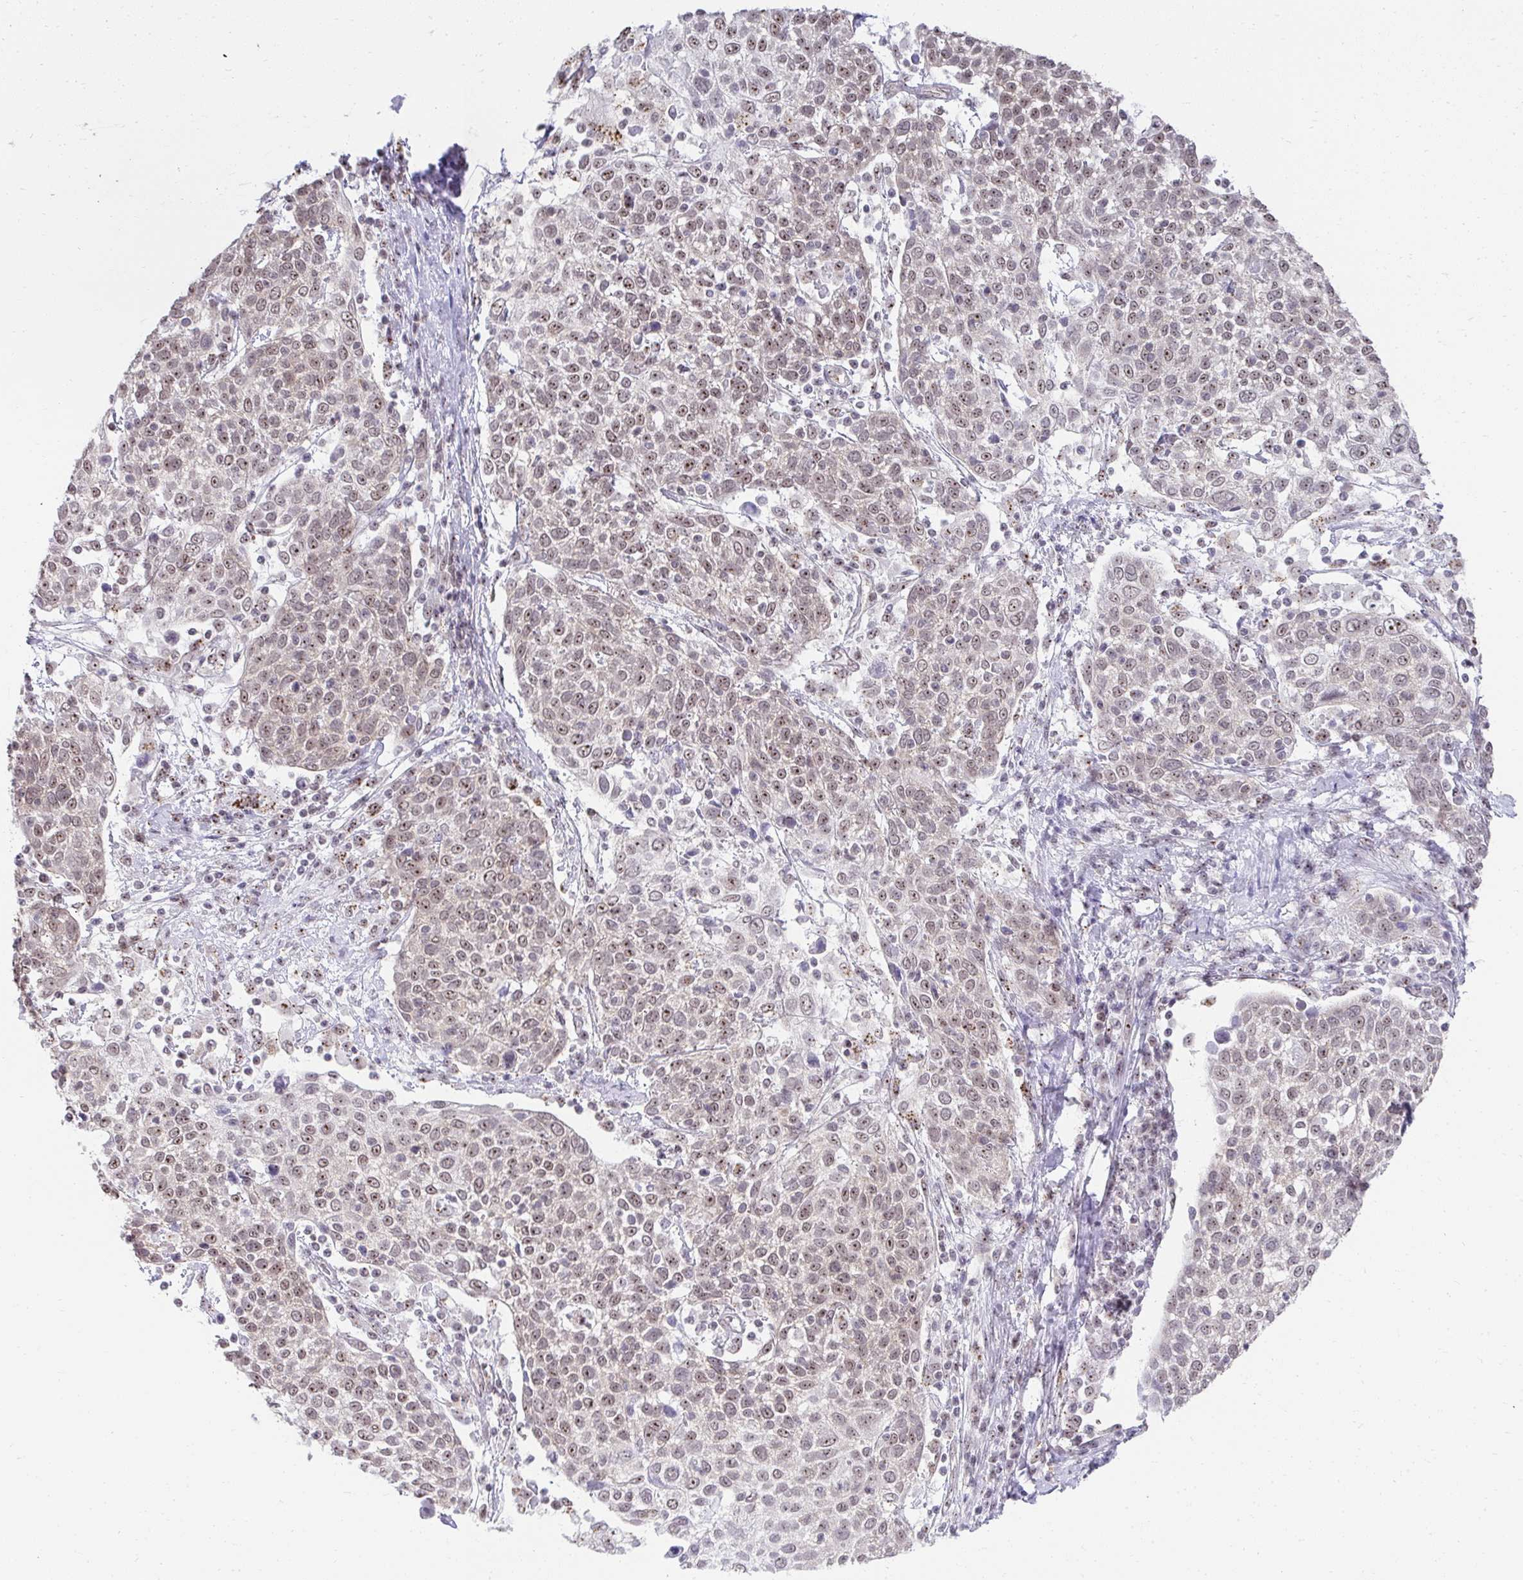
{"staining": {"intensity": "moderate", "quantity": "25%-75%", "location": "nuclear"}, "tissue": "cervical cancer", "cell_type": "Tumor cells", "image_type": "cancer", "snomed": [{"axis": "morphology", "description": "Squamous cell carcinoma, NOS"}, {"axis": "topography", "description": "Cervix"}], "caption": "Immunohistochemical staining of human cervical squamous cell carcinoma reveals medium levels of moderate nuclear protein expression in approximately 25%-75% of tumor cells.", "gene": "HIRA", "patient": {"sex": "female", "age": 61}}